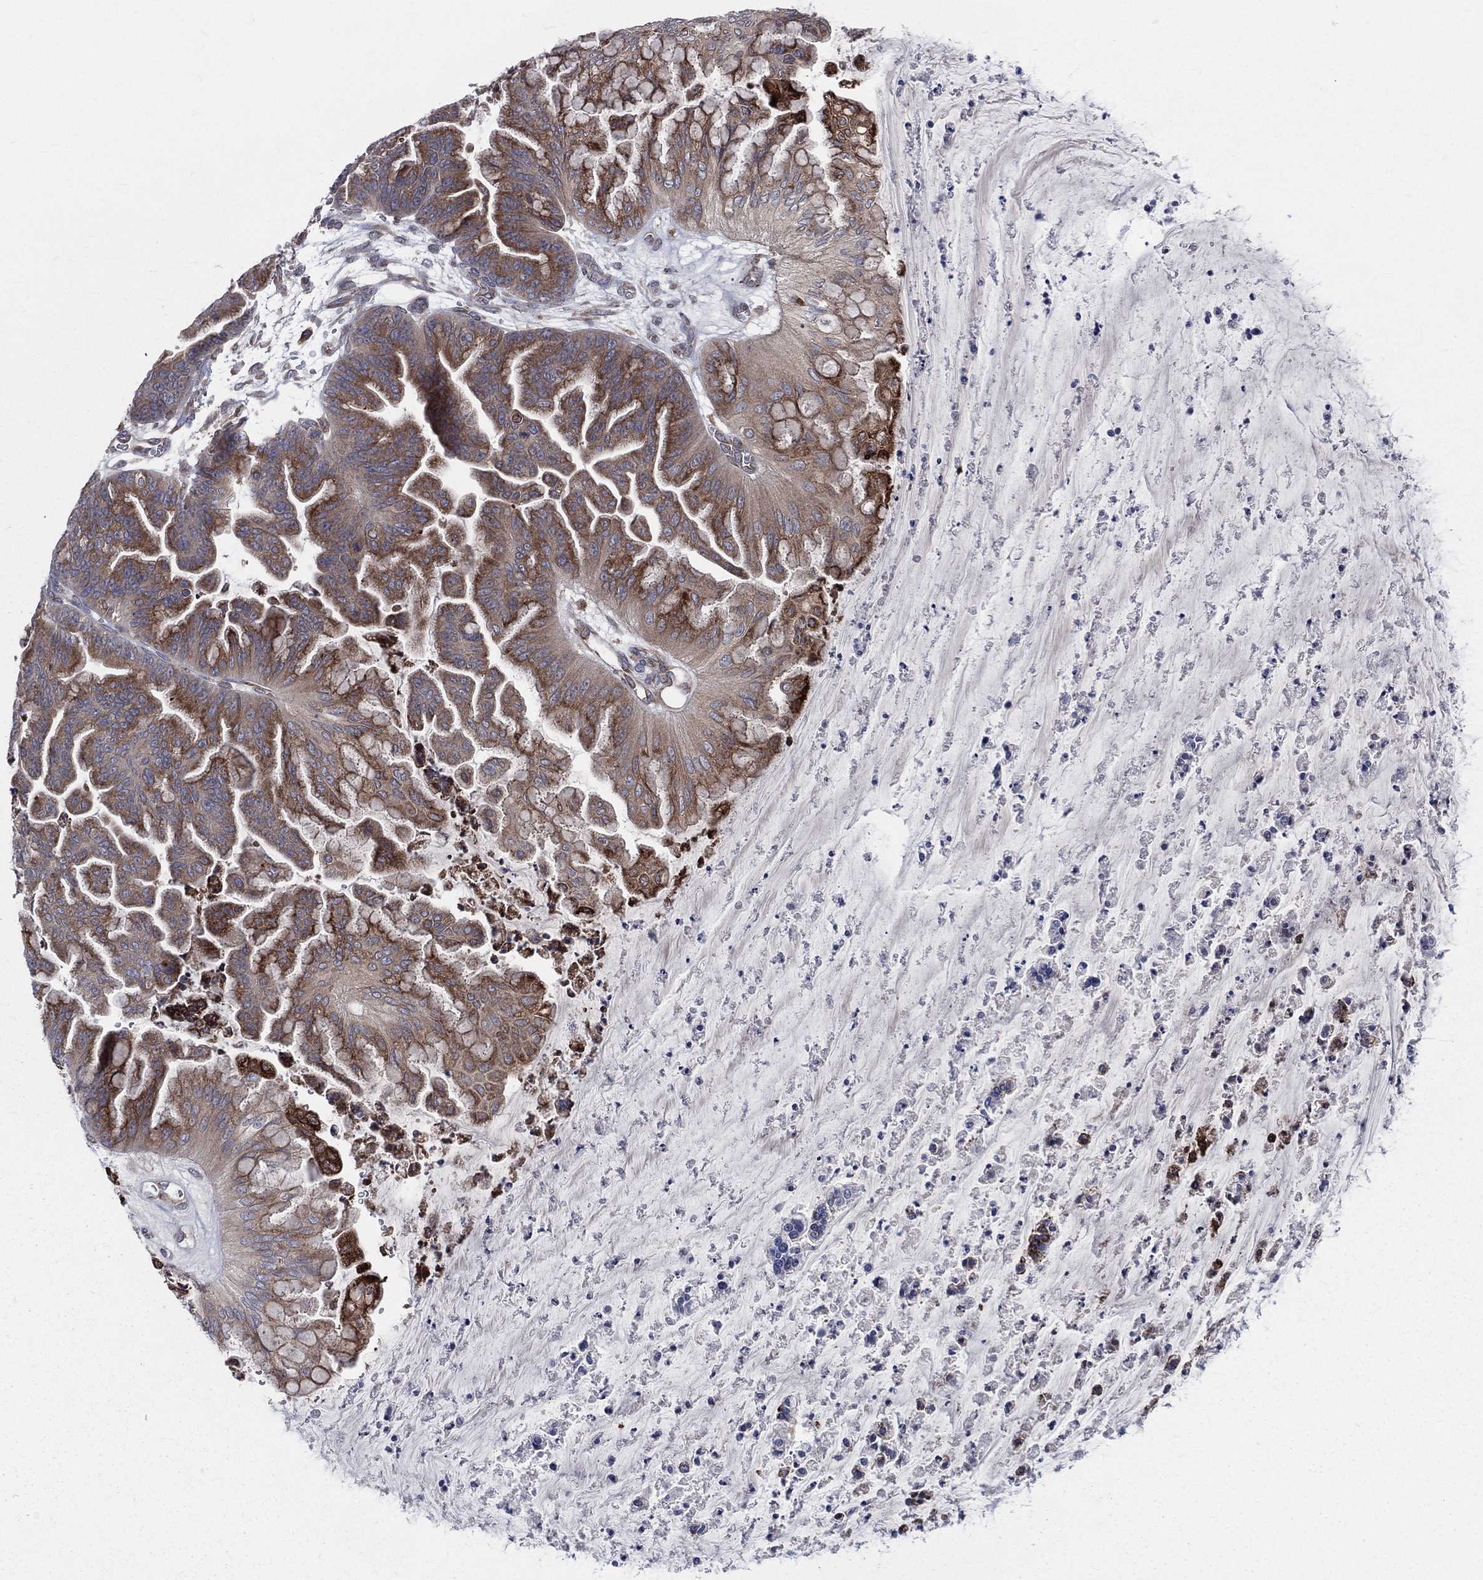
{"staining": {"intensity": "moderate", "quantity": ">75%", "location": "cytoplasmic/membranous"}, "tissue": "ovarian cancer", "cell_type": "Tumor cells", "image_type": "cancer", "snomed": [{"axis": "morphology", "description": "Cystadenocarcinoma, mucinous, NOS"}, {"axis": "topography", "description": "Ovary"}], "caption": "This is an image of IHC staining of ovarian cancer, which shows moderate expression in the cytoplasmic/membranous of tumor cells.", "gene": "CCDC159", "patient": {"sex": "female", "age": 67}}